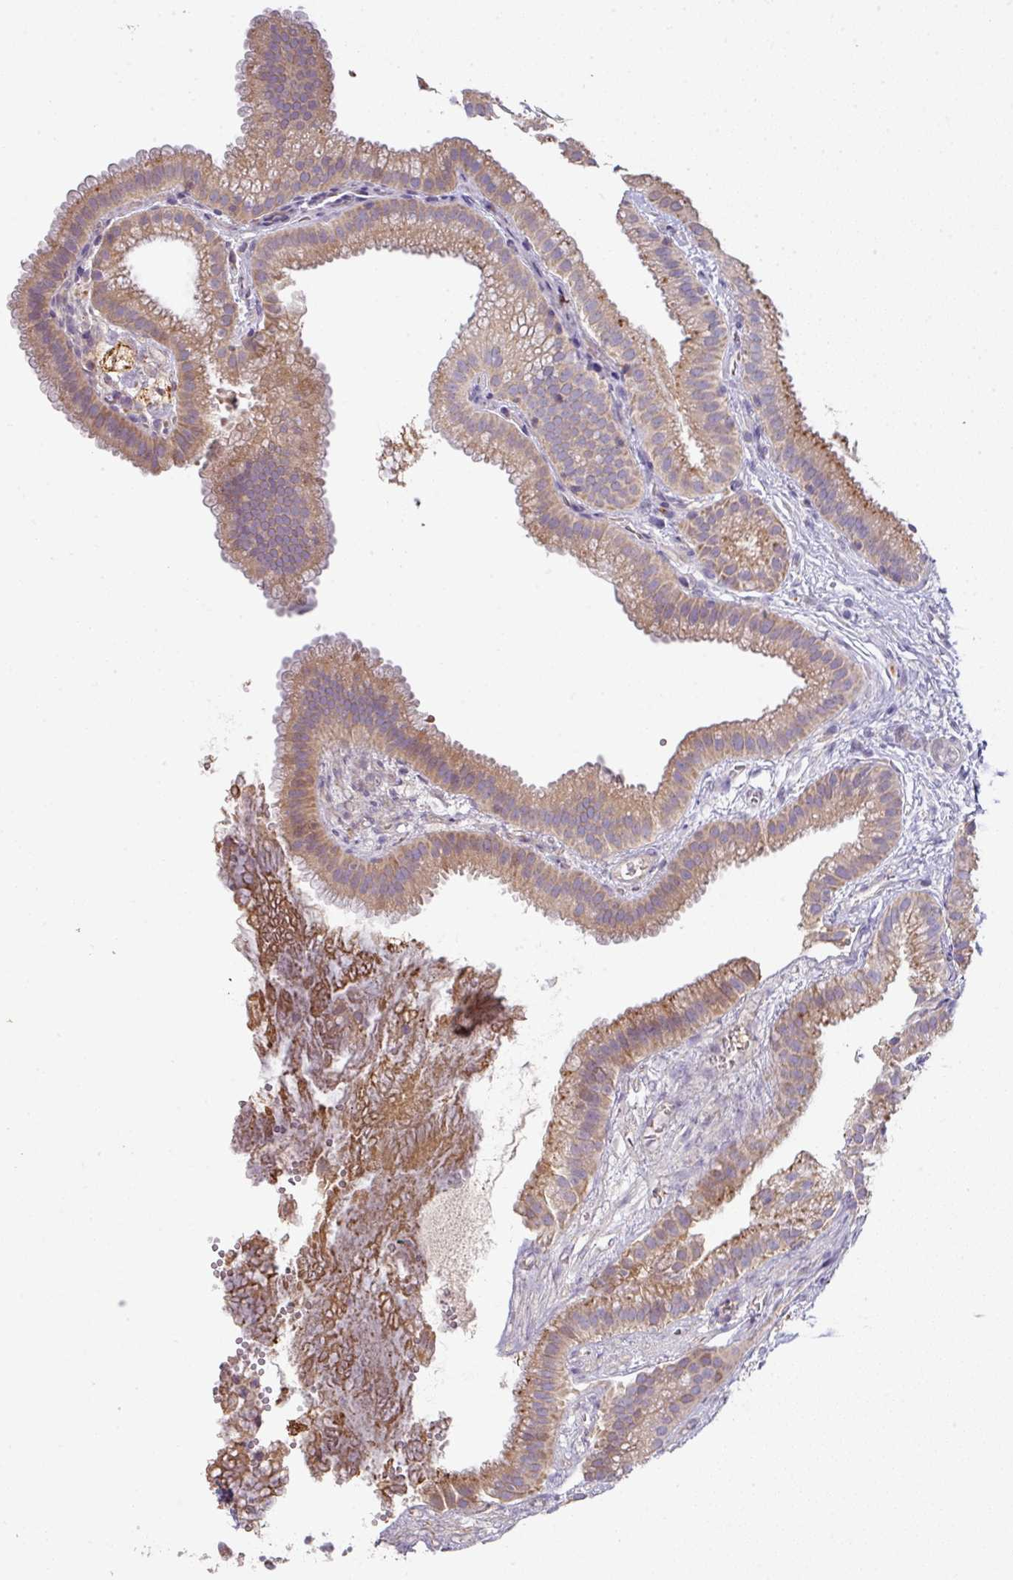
{"staining": {"intensity": "moderate", "quantity": "25%-75%", "location": "cytoplasmic/membranous"}, "tissue": "gallbladder", "cell_type": "Glandular cells", "image_type": "normal", "snomed": [{"axis": "morphology", "description": "Normal tissue, NOS"}, {"axis": "topography", "description": "Gallbladder"}], "caption": "Moderate cytoplasmic/membranous positivity is present in approximately 25%-75% of glandular cells in normal gallbladder.", "gene": "ZNF266", "patient": {"sex": "female", "age": 63}}